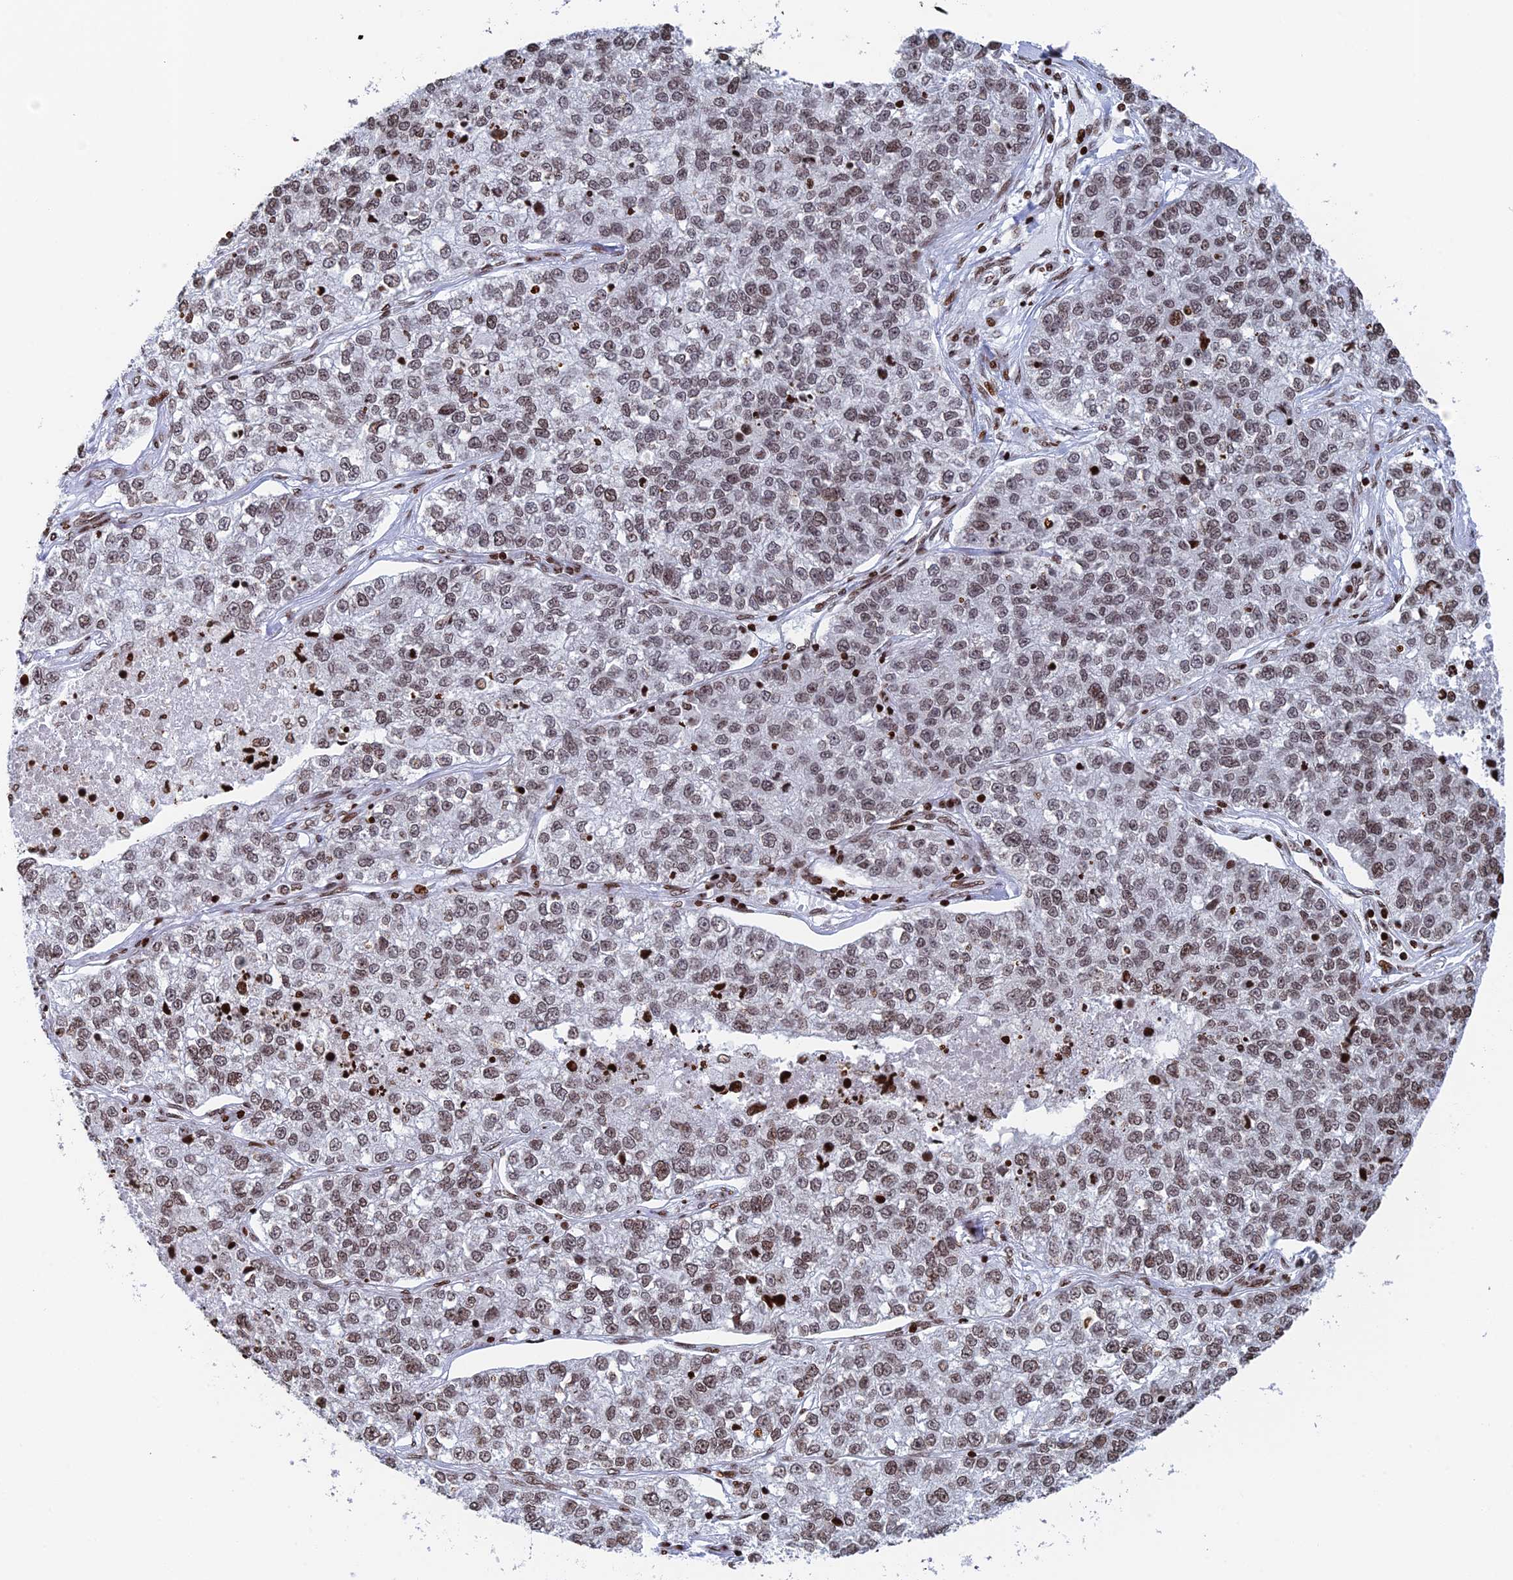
{"staining": {"intensity": "weak", "quantity": ">75%", "location": "nuclear"}, "tissue": "lung cancer", "cell_type": "Tumor cells", "image_type": "cancer", "snomed": [{"axis": "morphology", "description": "Adenocarcinoma, NOS"}, {"axis": "topography", "description": "Lung"}], "caption": "This photomicrograph displays lung cancer stained with IHC to label a protein in brown. The nuclear of tumor cells show weak positivity for the protein. Nuclei are counter-stained blue.", "gene": "RPAP1", "patient": {"sex": "male", "age": 49}}